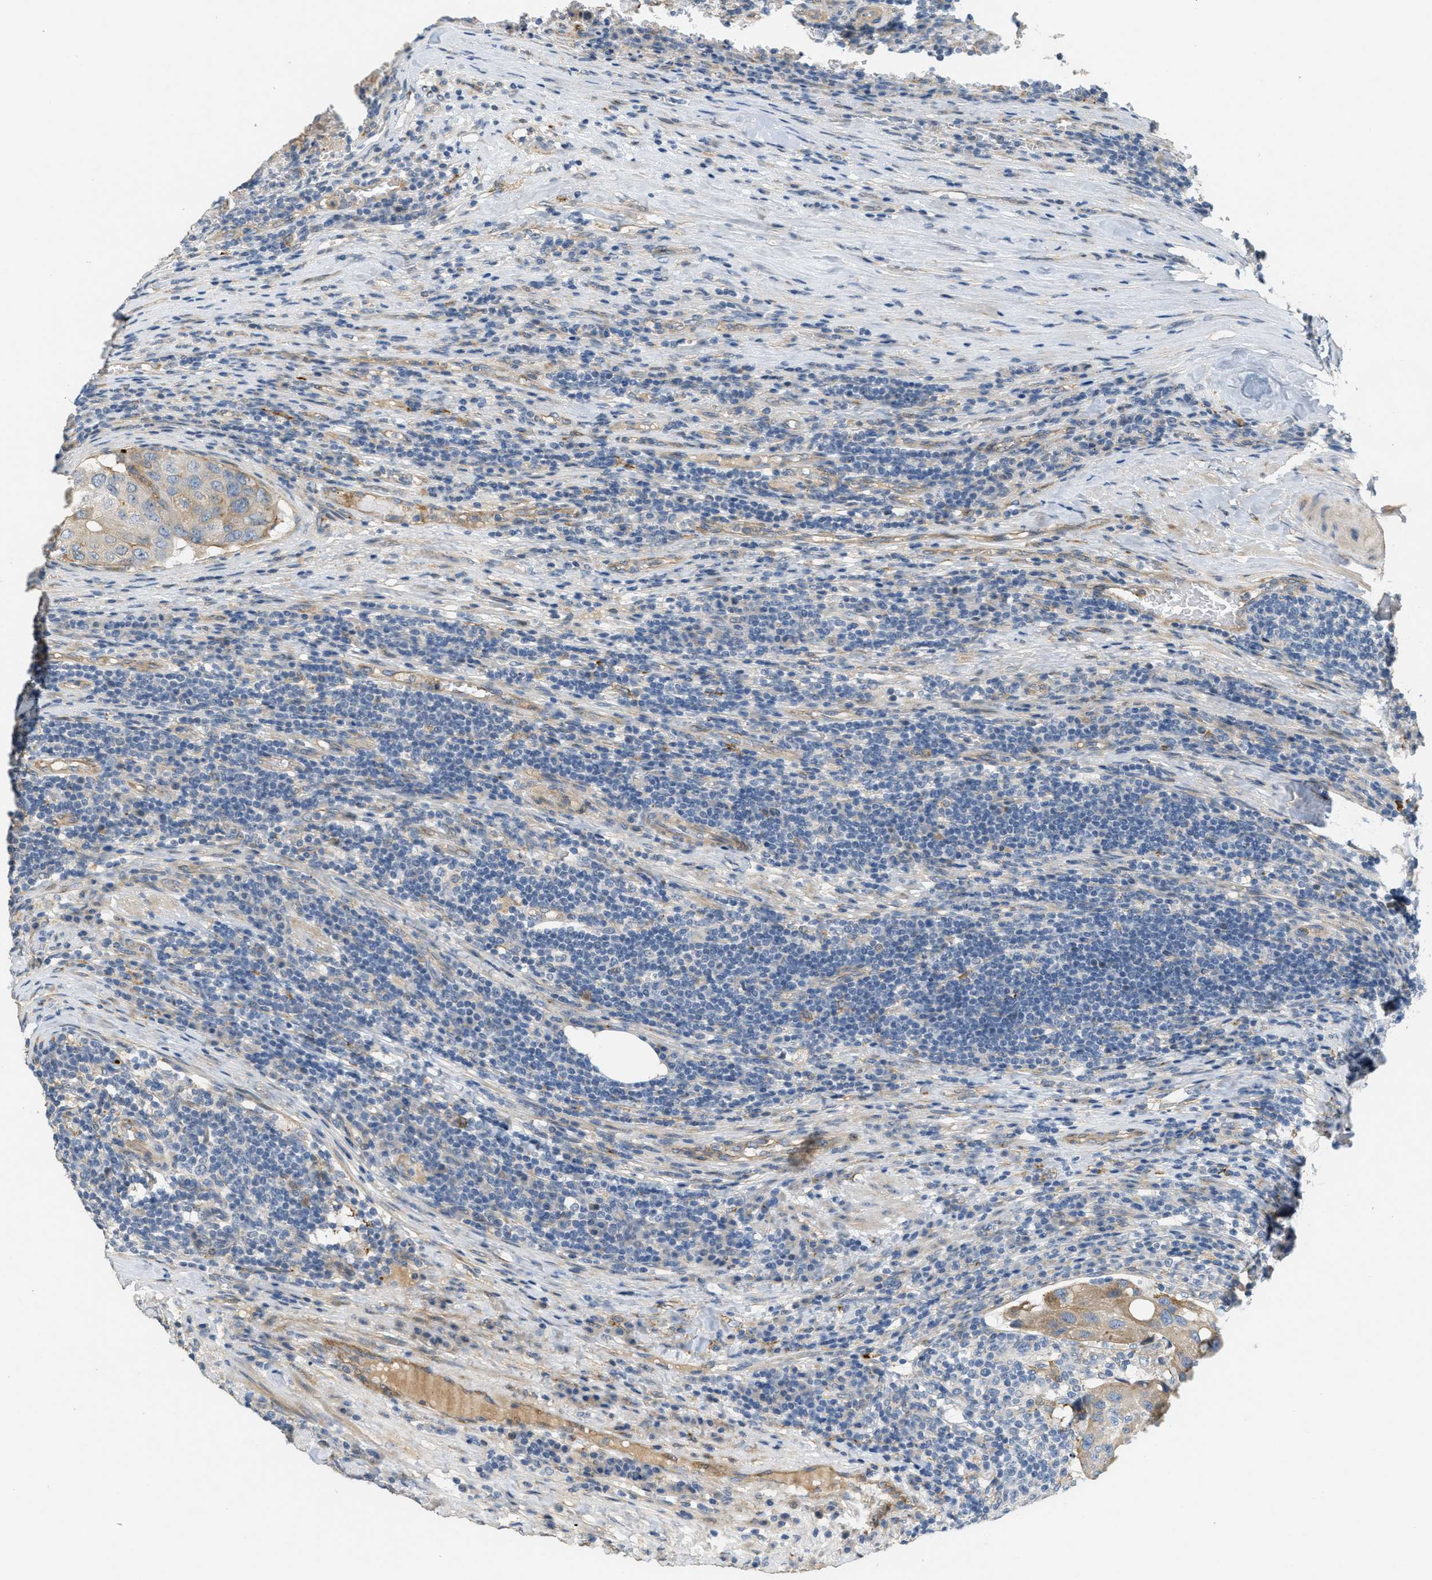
{"staining": {"intensity": "negative", "quantity": "none", "location": "none"}, "tissue": "urothelial cancer", "cell_type": "Tumor cells", "image_type": "cancer", "snomed": [{"axis": "morphology", "description": "Urothelial carcinoma, High grade"}, {"axis": "topography", "description": "Lymph node"}, {"axis": "topography", "description": "Urinary bladder"}], "caption": "Immunohistochemistry micrograph of high-grade urothelial carcinoma stained for a protein (brown), which displays no expression in tumor cells.", "gene": "ADCY5", "patient": {"sex": "male", "age": 51}}